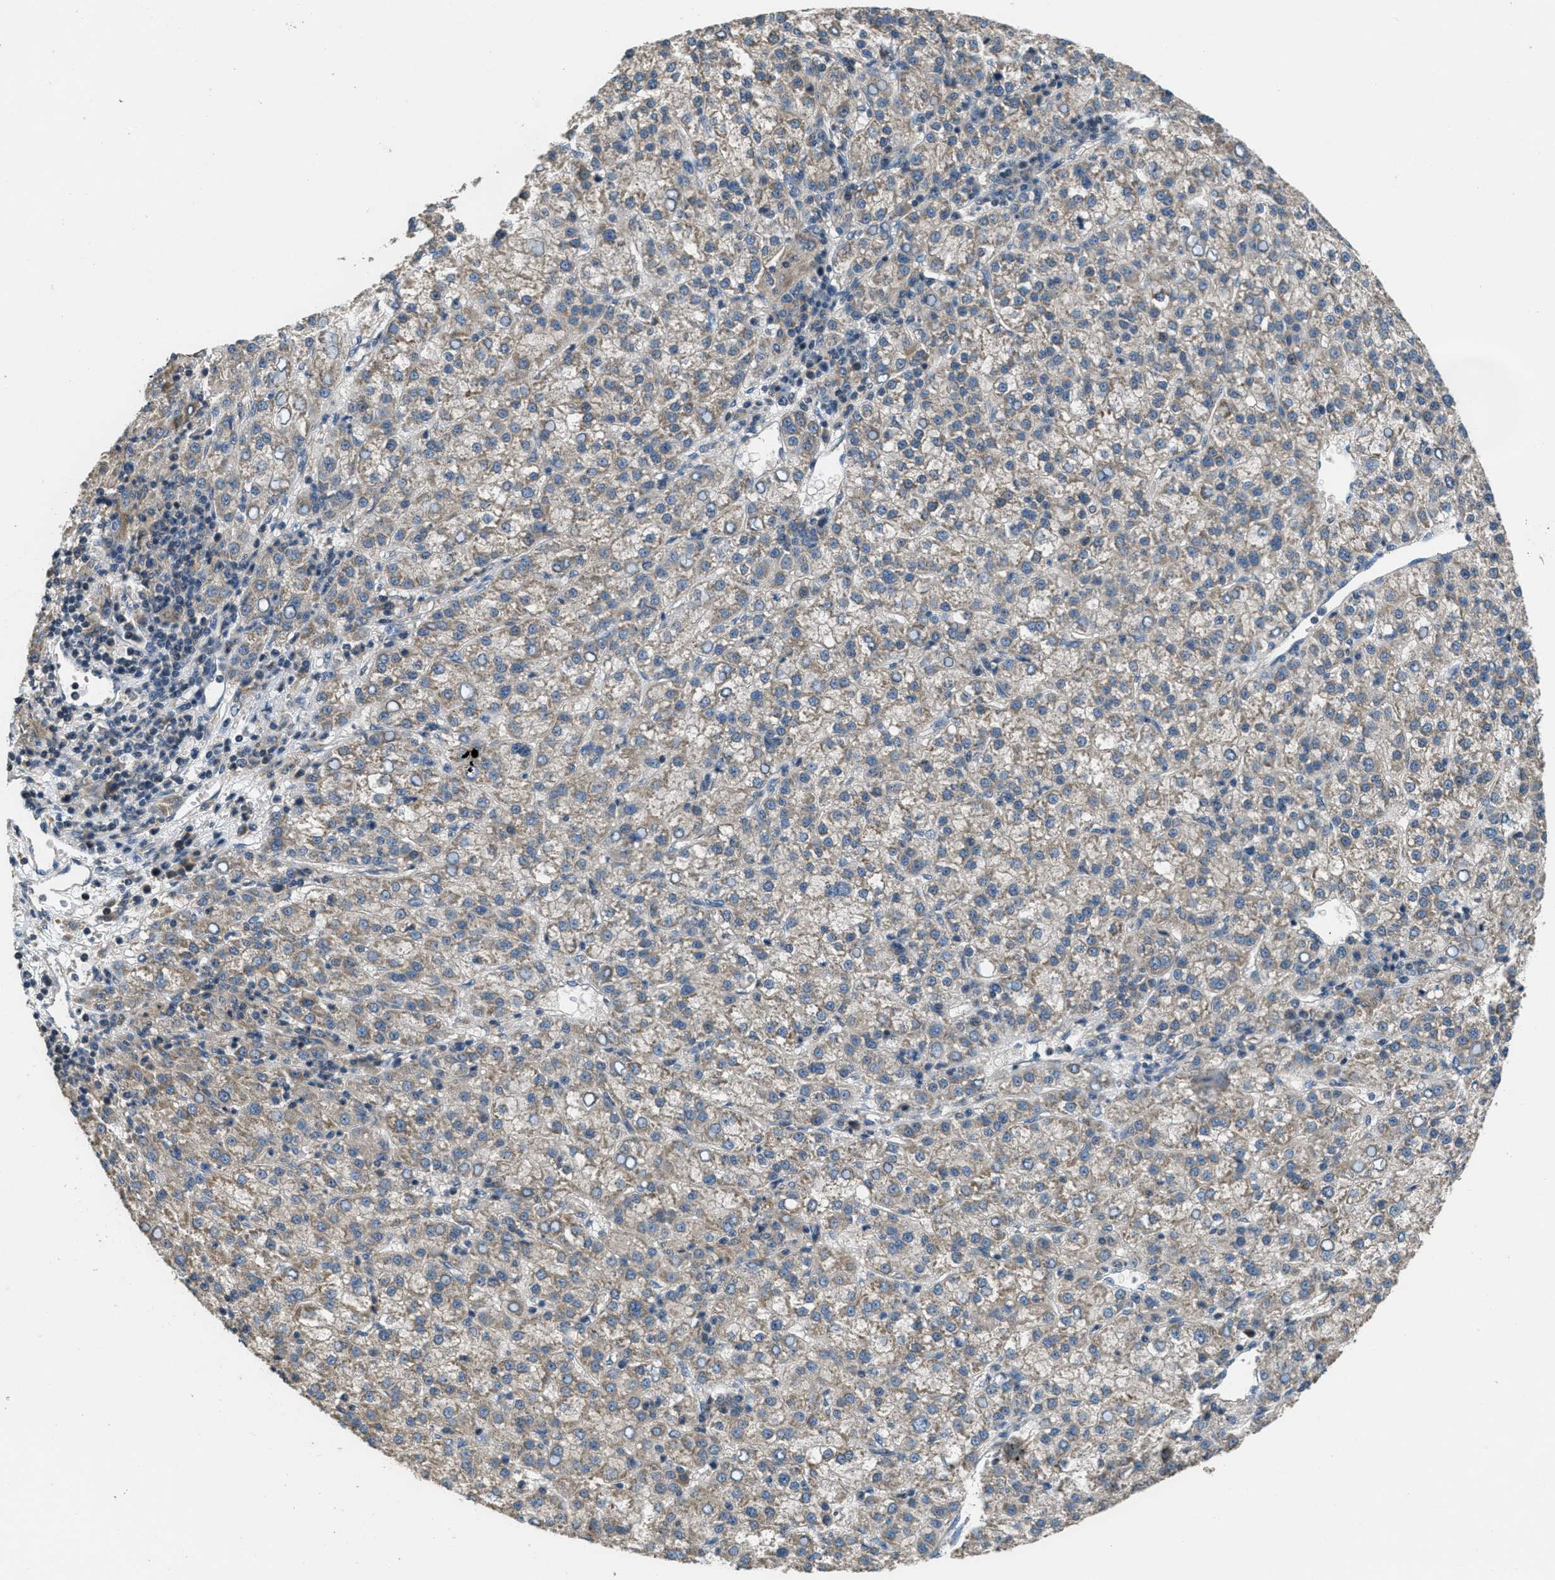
{"staining": {"intensity": "weak", "quantity": "25%-75%", "location": "cytoplasmic/membranous"}, "tissue": "liver cancer", "cell_type": "Tumor cells", "image_type": "cancer", "snomed": [{"axis": "morphology", "description": "Carcinoma, Hepatocellular, NOS"}, {"axis": "topography", "description": "Liver"}], "caption": "A high-resolution micrograph shows immunohistochemistry (IHC) staining of liver cancer, which exhibits weak cytoplasmic/membranous staining in approximately 25%-75% of tumor cells.", "gene": "NAT1", "patient": {"sex": "female", "age": 58}}